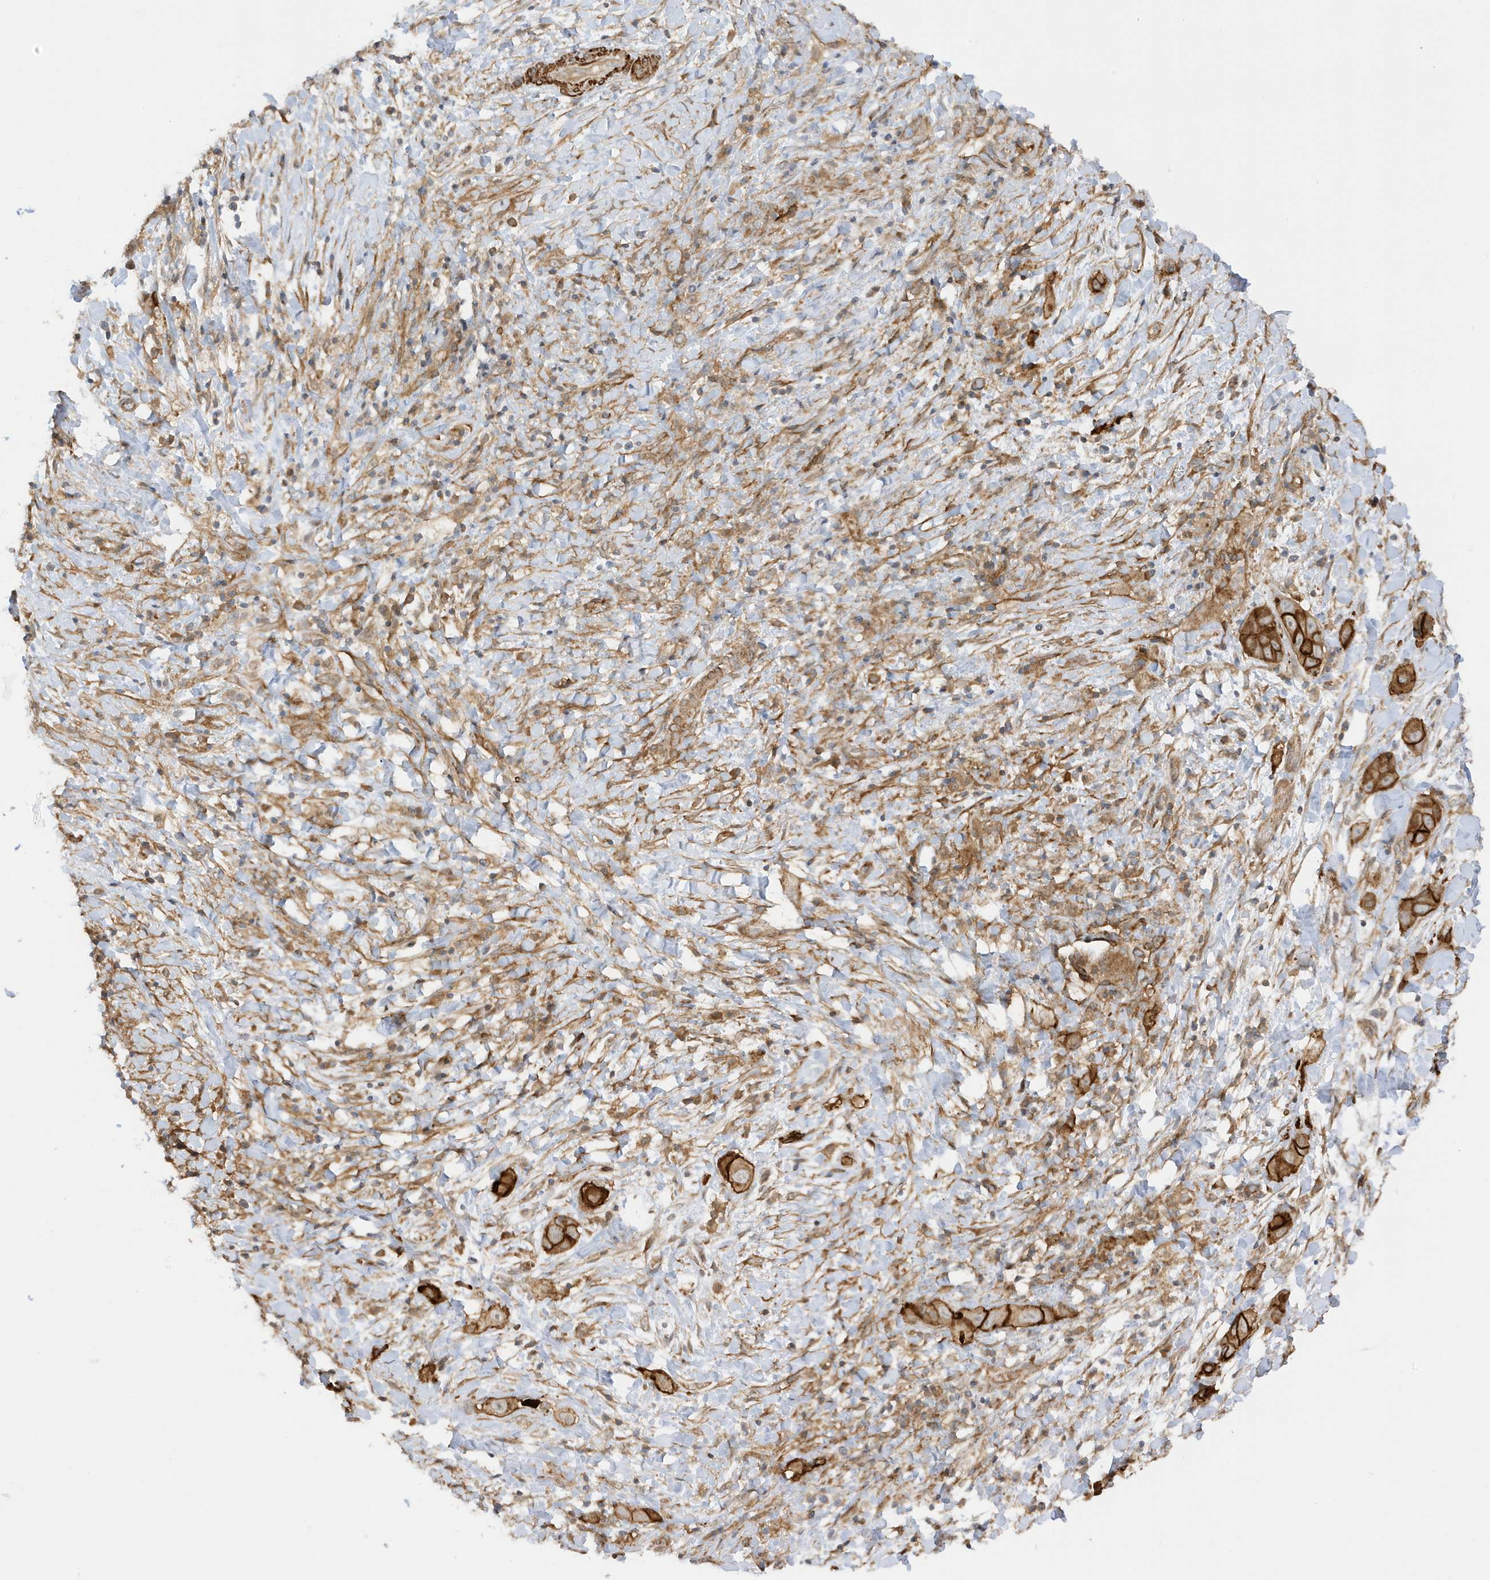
{"staining": {"intensity": "strong", "quantity": ">75%", "location": "cytoplasmic/membranous"}, "tissue": "liver cancer", "cell_type": "Tumor cells", "image_type": "cancer", "snomed": [{"axis": "morphology", "description": "Cholangiocarcinoma"}, {"axis": "topography", "description": "Liver"}], "caption": "DAB (3,3'-diaminobenzidine) immunohistochemical staining of cholangiocarcinoma (liver) demonstrates strong cytoplasmic/membranous protein positivity in about >75% of tumor cells. (DAB IHC, brown staining for protein, blue staining for nuclei).", "gene": "CDC42EP3", "patient": {"sex": "female", "age": 52}}